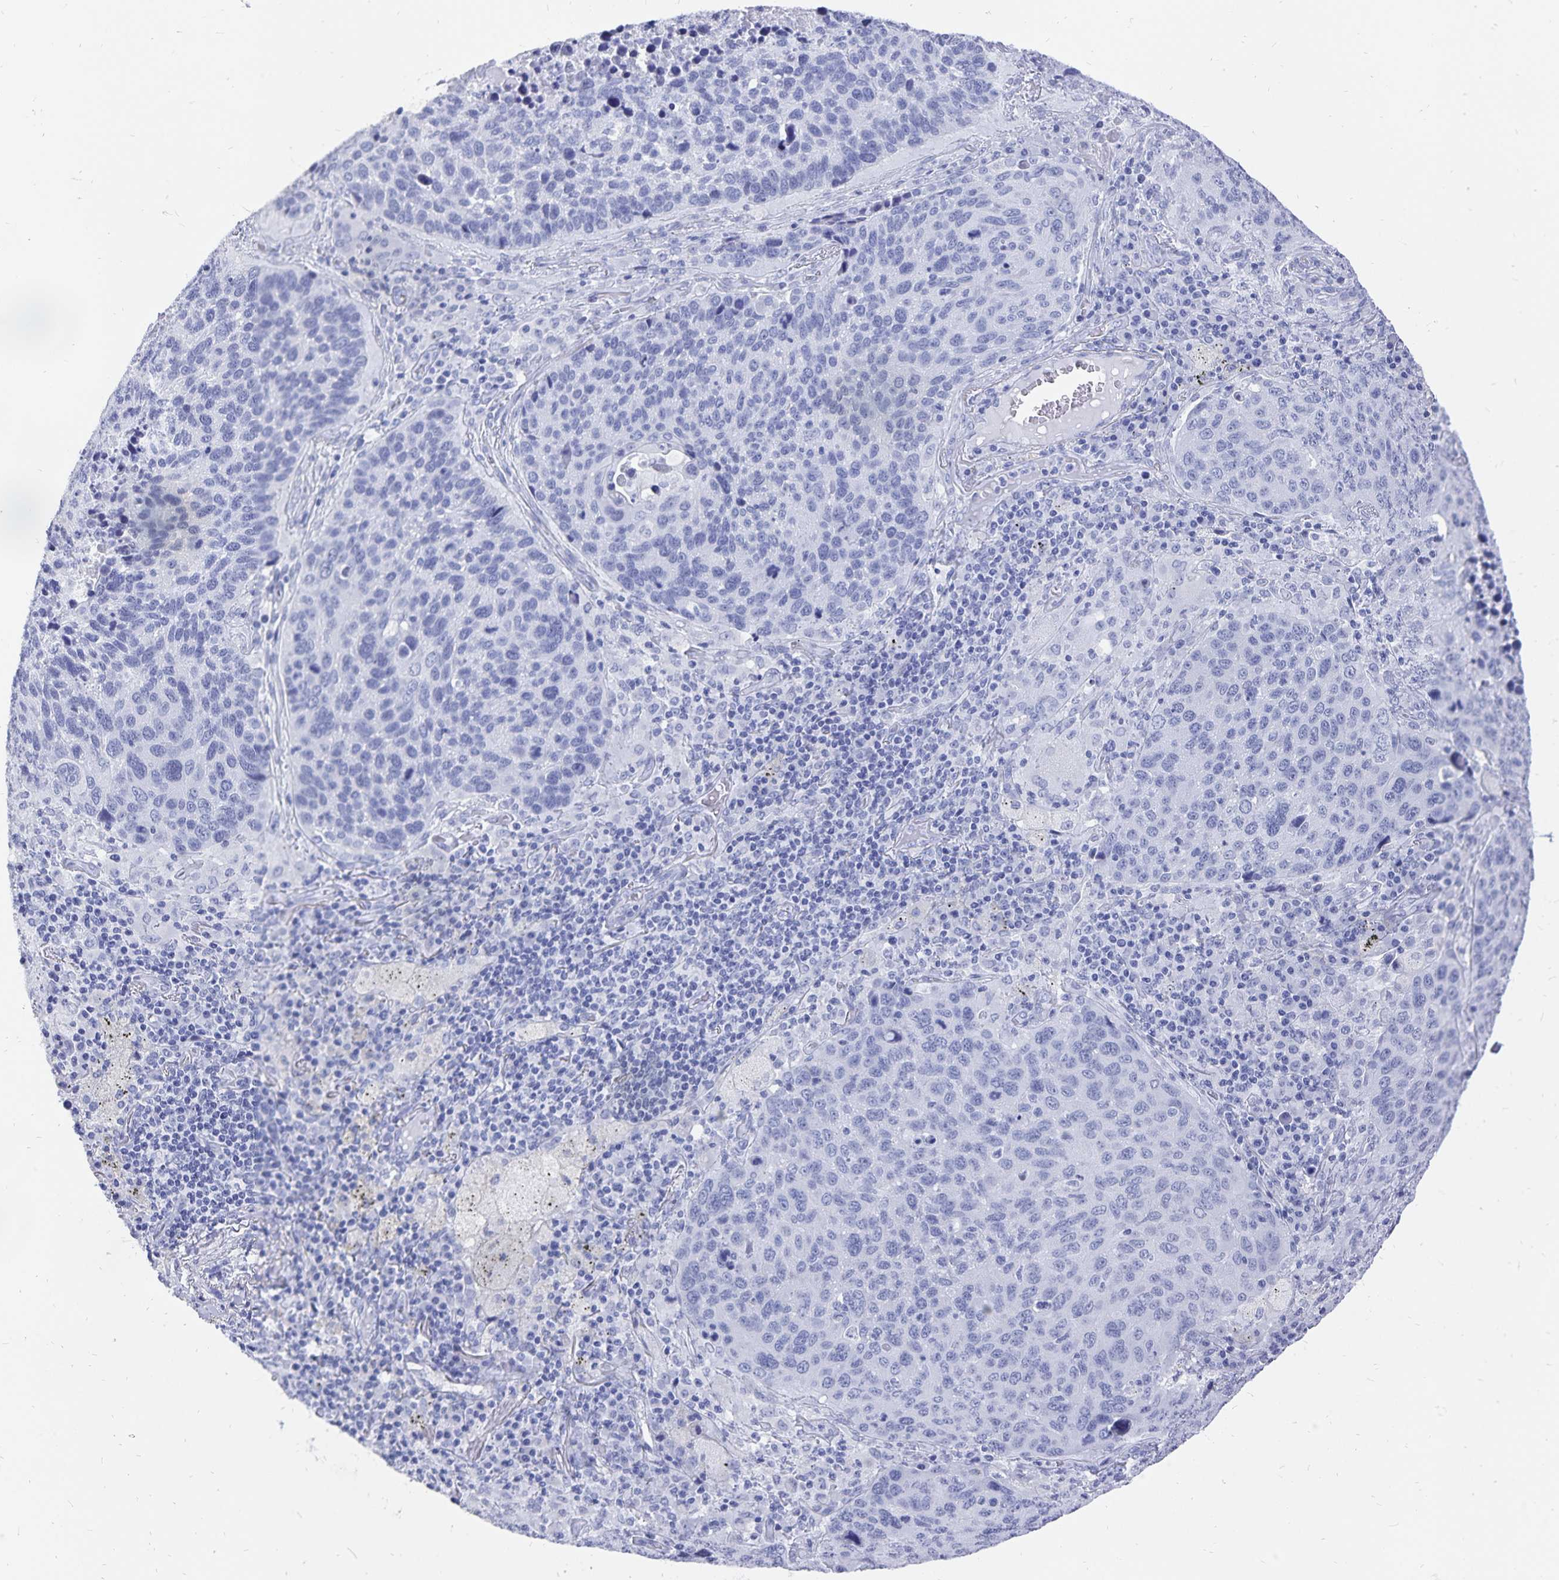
{"staining": {"intensity": "negative", "quantity": "none", "location": "none"}, "tissue": "lung cancer", "cell_type": "Tumor cells", "image_type": "cancer", "snomed": [{"axis": "morphology", "description": "Squamous cell carcinoma, NOS"}, {"axis": "topography", "description": "Lung"}], "caption": "A photomicrograph of human squamous cell carcinoma (lung) is negative for staining in tumor cells. Brightfield microscopy of immunohistochemistry stained with DAB (brown) and hematoxylin (blue), captured at high magnification.", "gene": "ADH1A", "patient": {"sex": "male", "age": 68}}